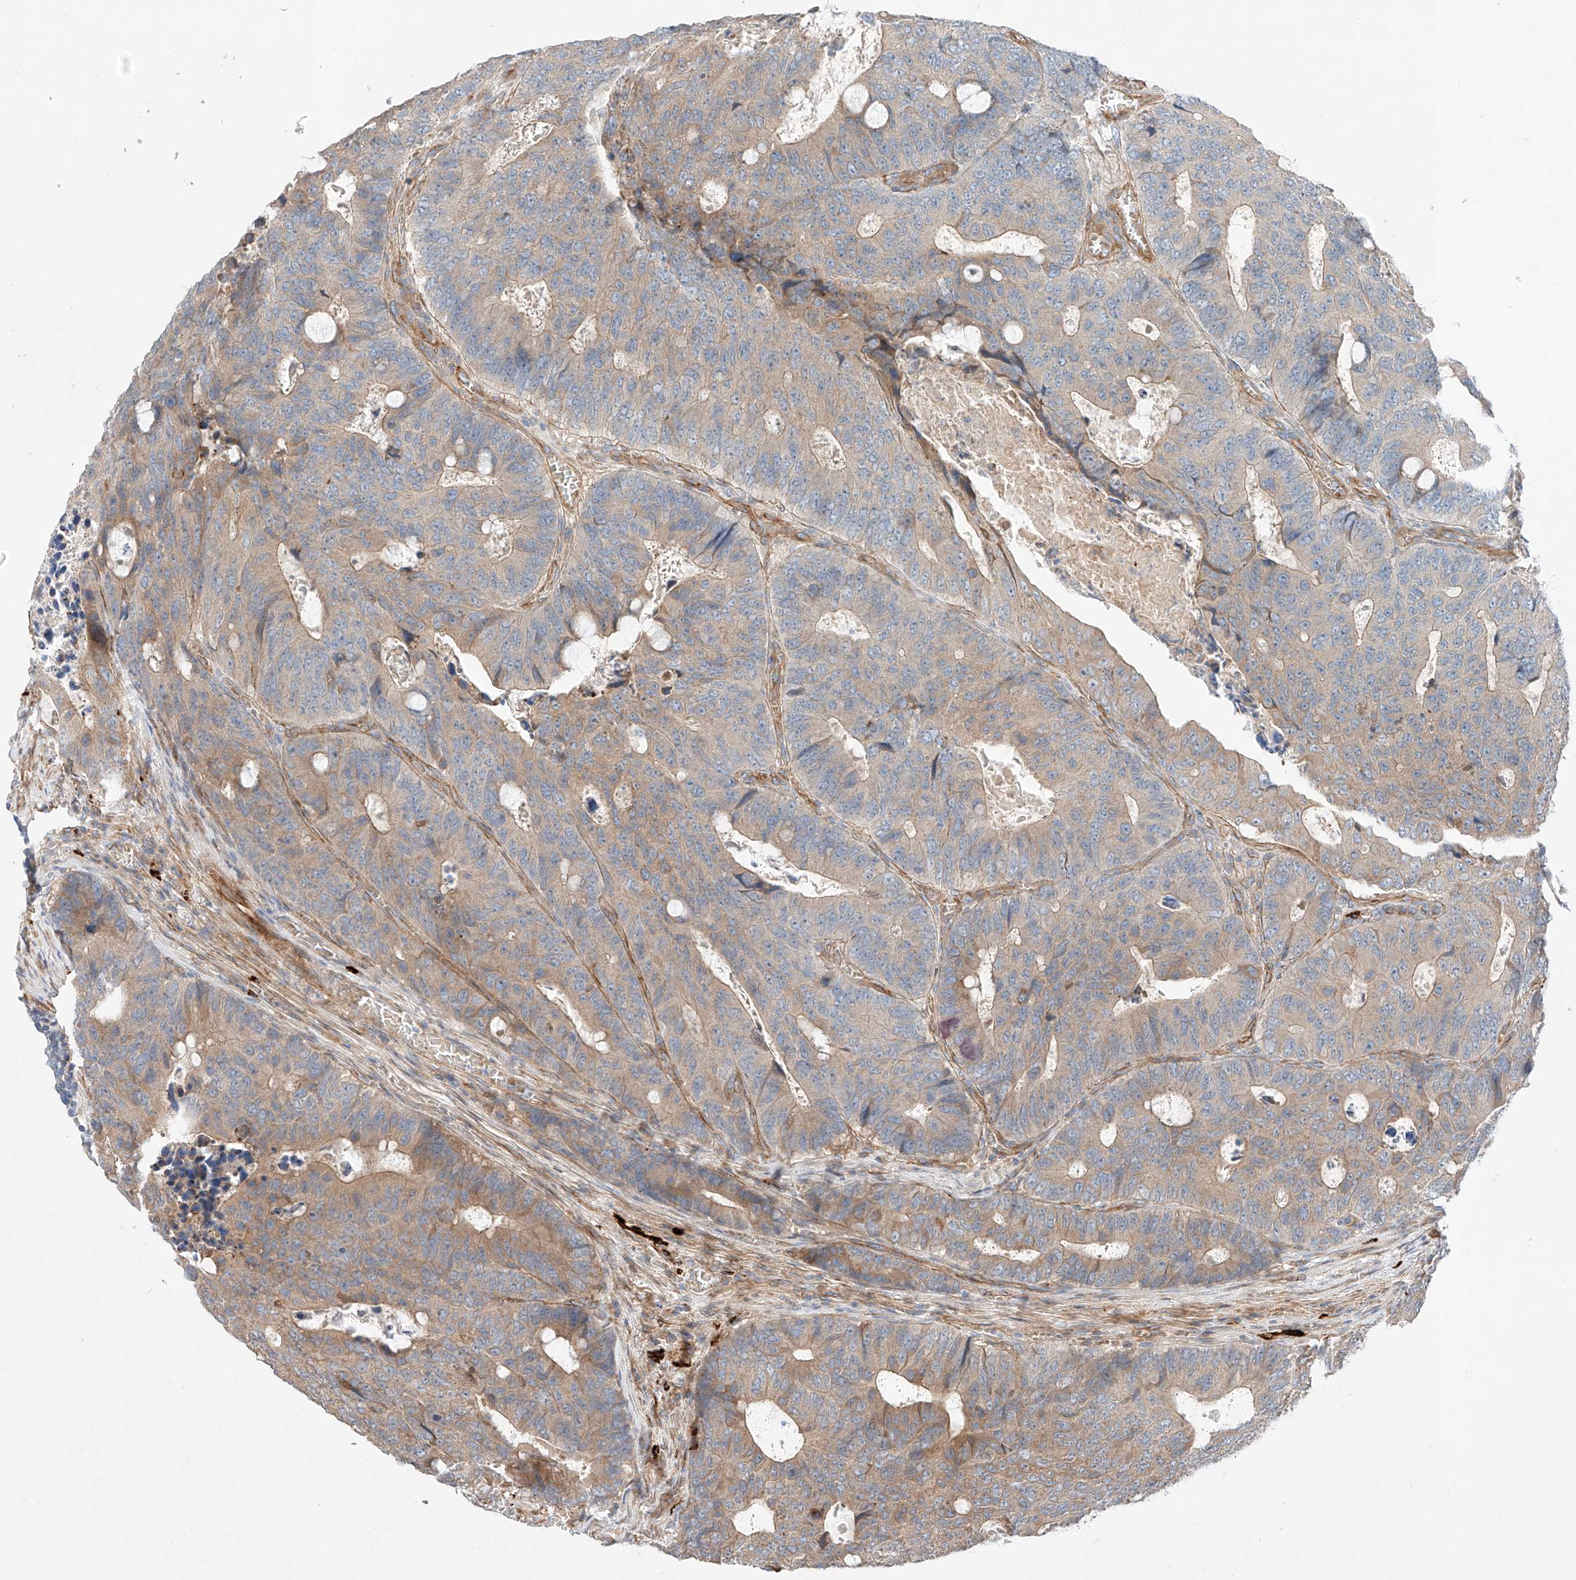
{"staining": {"intensity": "moderate", "quantity": "<25%", "location": "cytoplasmic/membranous"}, "tissue": "colorectal cancer", "cell_type": "Tumor cells", "image_type": "cancer", "snomed": [{"axis": "morphology", "description": "Adenocarcinoma, NOS"}, {"axis": "topography", "description": "Colon"}], "caption": "Colorectal cancer (adenocarcinoma) stained with DAB (3,3'-diaminobenzidine) immunohistochemistry (IHC) shows low levels of moderate cytoplasmic/membranous positivity in about <25% of tumor cells. The staining is performed using DAB (3,3'-diaminobenzidine) brown chromogen to label protein expression. The nuclei are counter-stained blue using hematoxylin.", "gene": "MINDY4", "patient": {"sex": "male", "age": 87}}